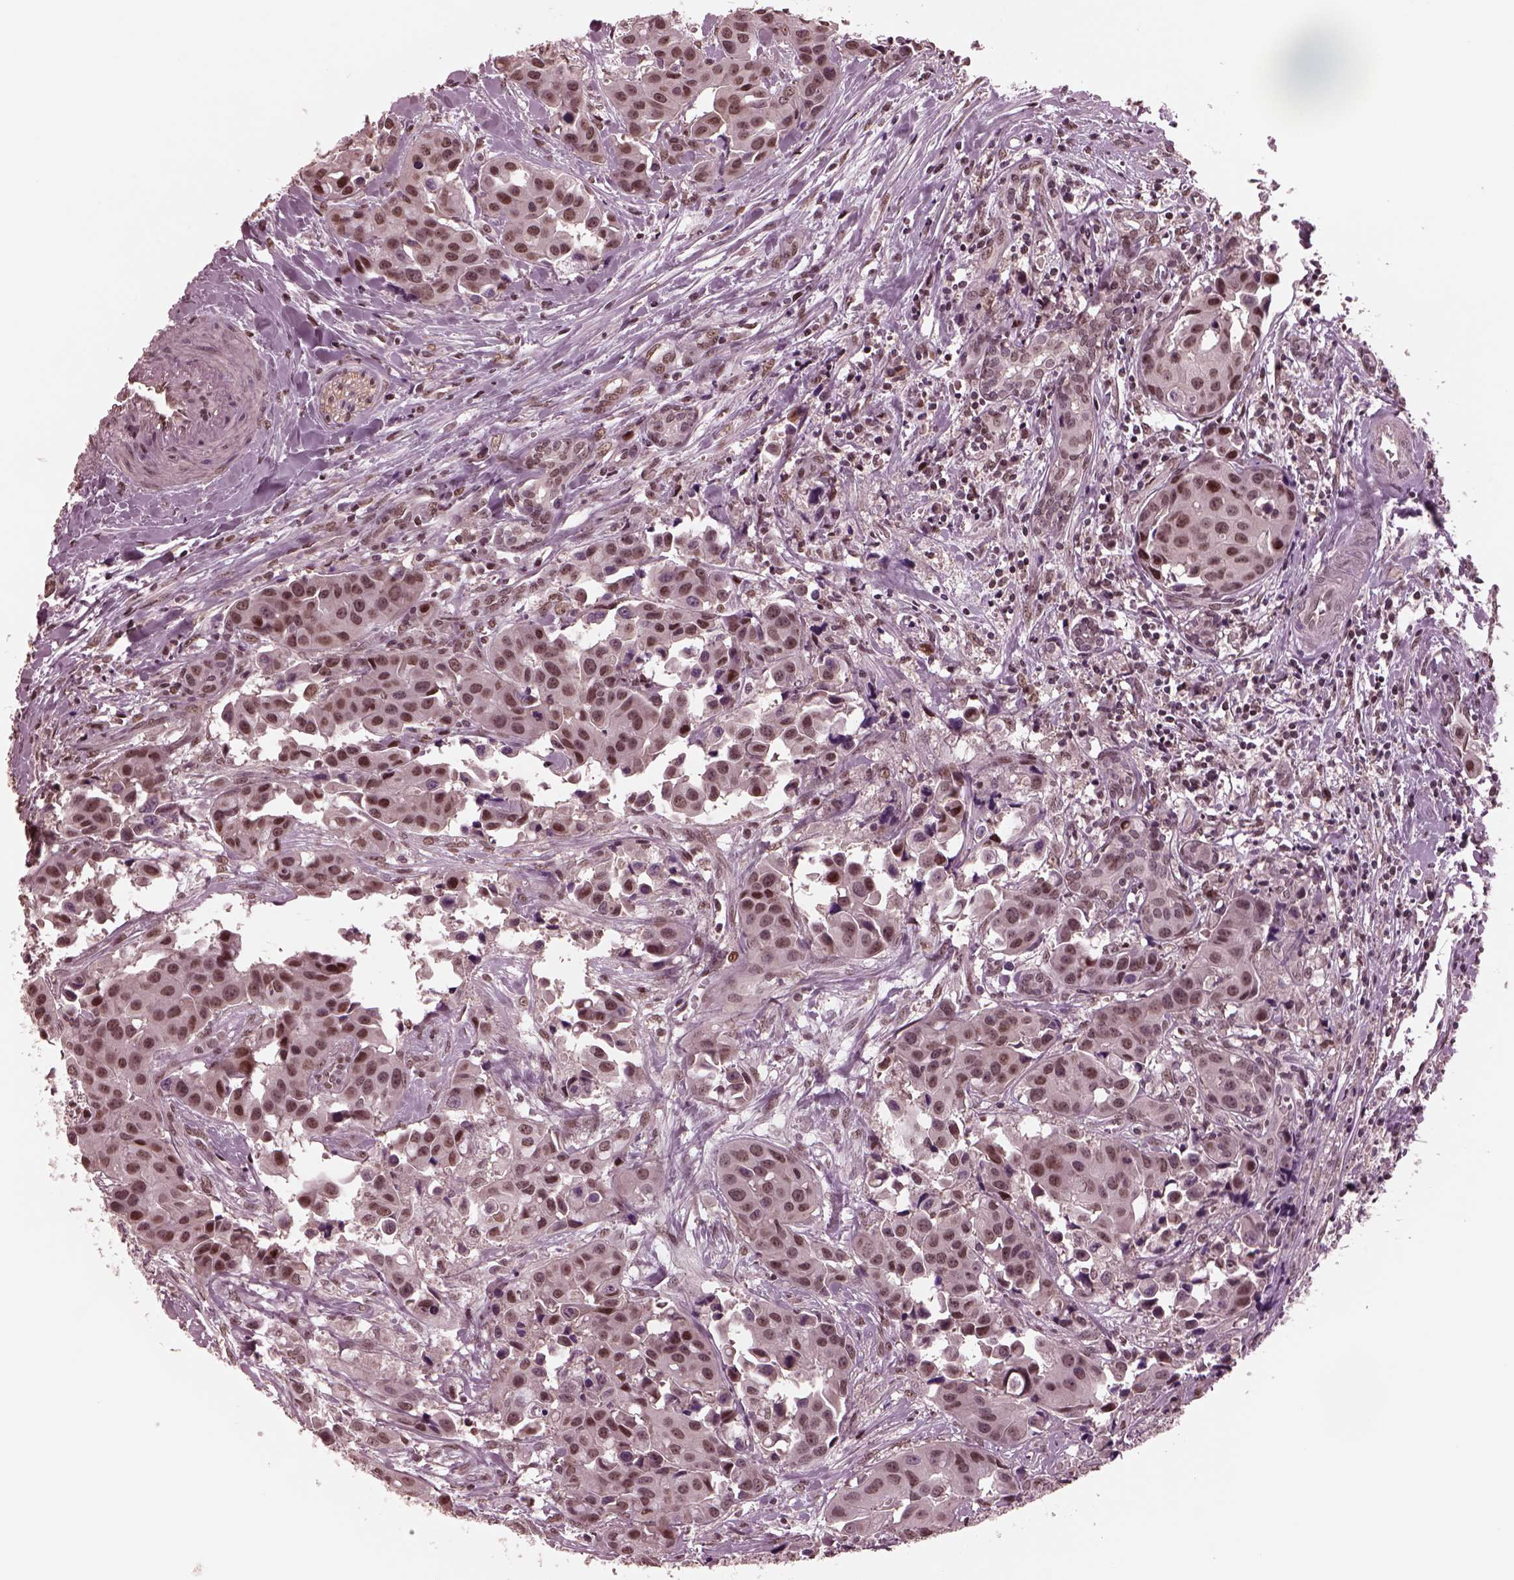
{"staining": {"intensity": "moderate", "quantity": "25%-75%", "location": "nuclear"}, "tissue": "head and neck cancer", "cell_type": "Tumor cells", "image_type": "cancer", "snomed": [{"axis": "morphology", "description": "Adenocarcinoma, NOS"}, {"axis": "topography", "description": "Head-Neck"}], "caption": "Adenocarcinoma (head and neck) stained for a protein exhibits moderate nuclear positivity in tumor cells.", "gene": "NAP1L5", "patient": {"sex": "male", "age": 76}}